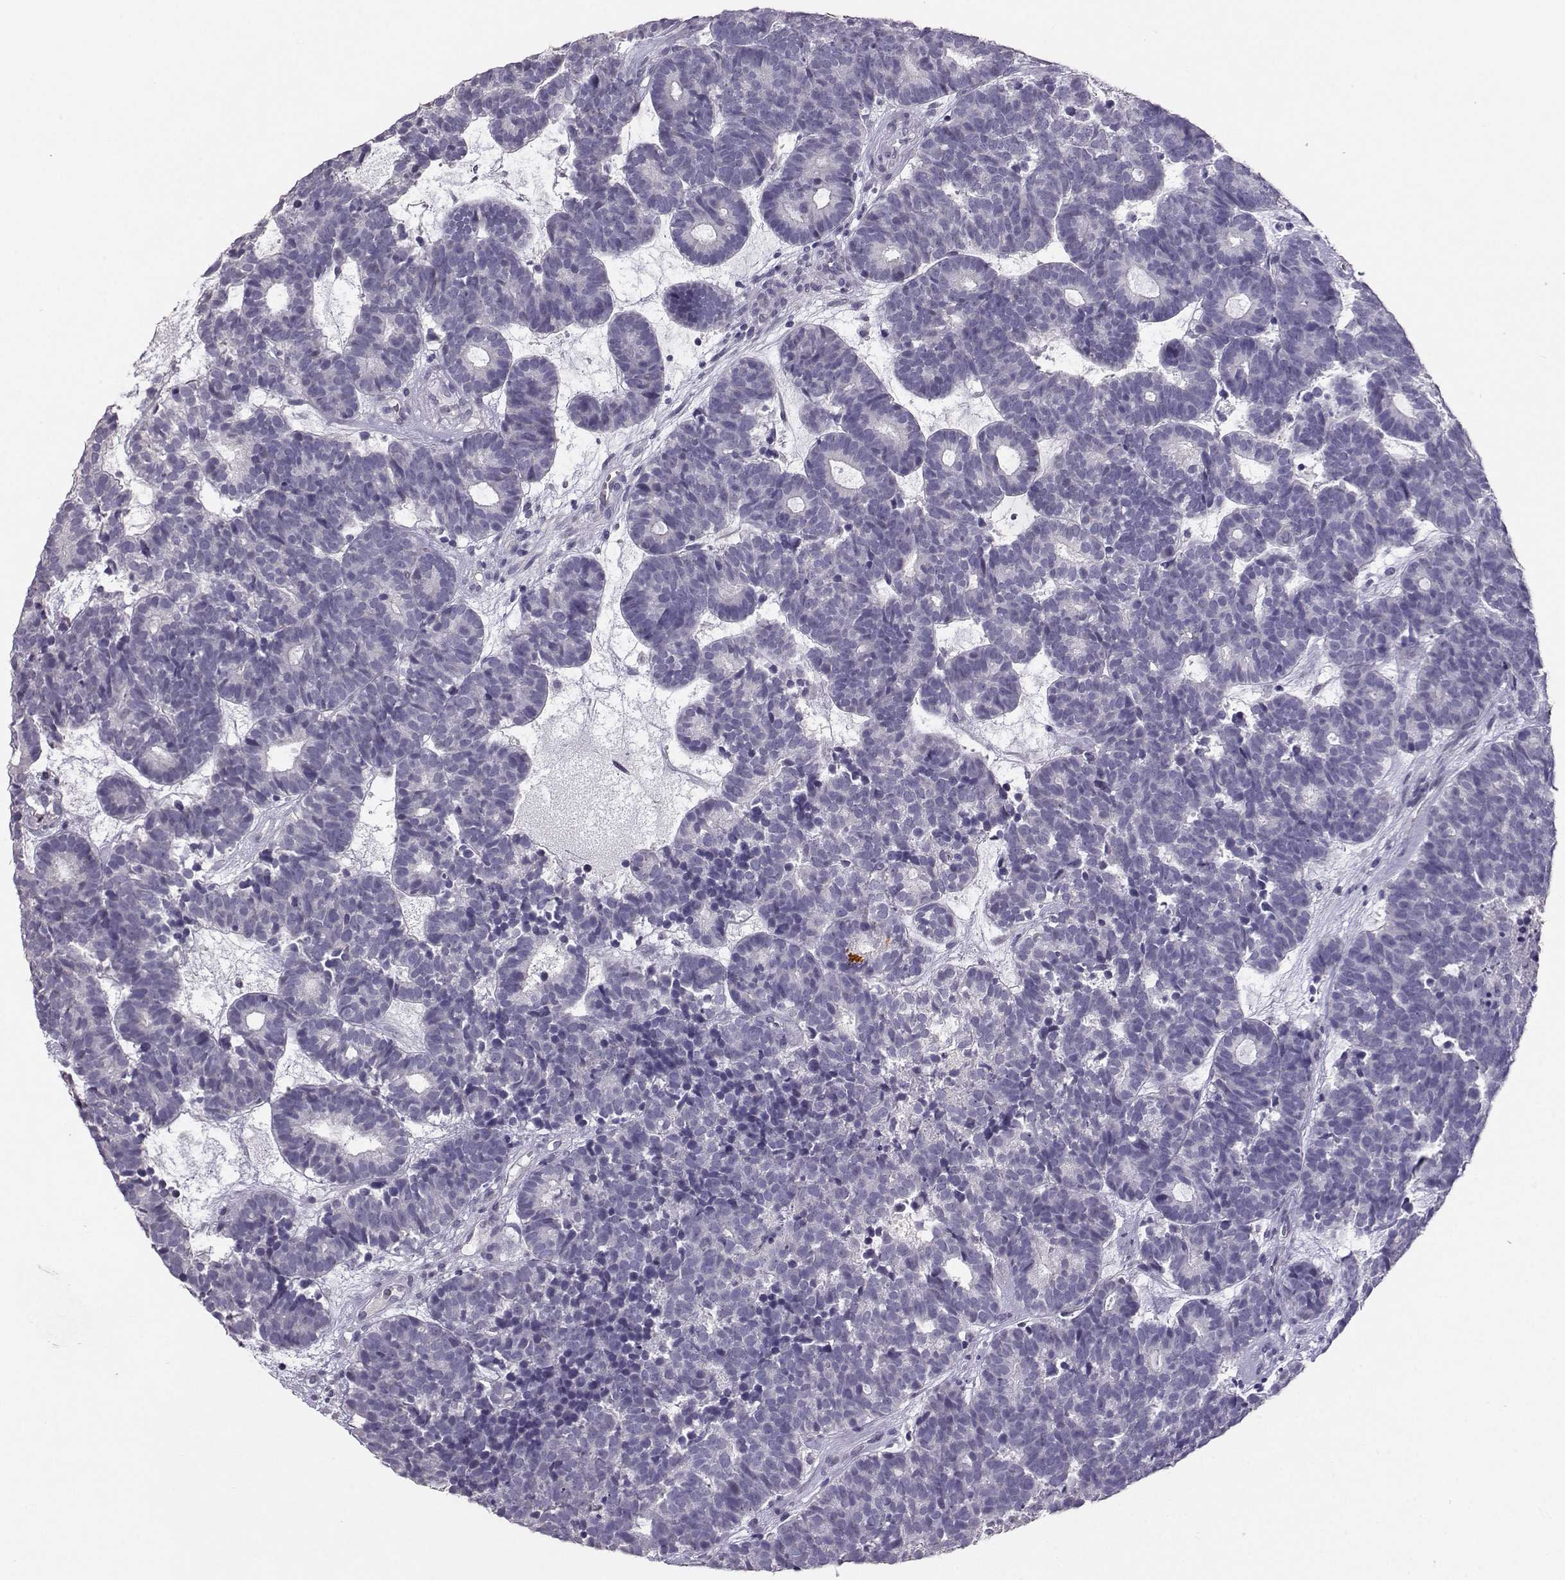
{"staining": {"intensity": "negative", "quantity": "none", "location": "none"}, "tissue": "head and neck cancer", "cell_type": "Tumor cells", "image_type": "cancer", "snomed": [{"axis": "morphology", "description": "Adenocarcinoma, NOS"}, {"axis": "topography", "description": "Head-Neck"}], "caption": "DAB immunohistochemical staining of human head and neck adenocarcinoma reveals no significant staining in tumor cells.", "gene": "CARTPT", "patient": {"sex": "female", "age": 81}}